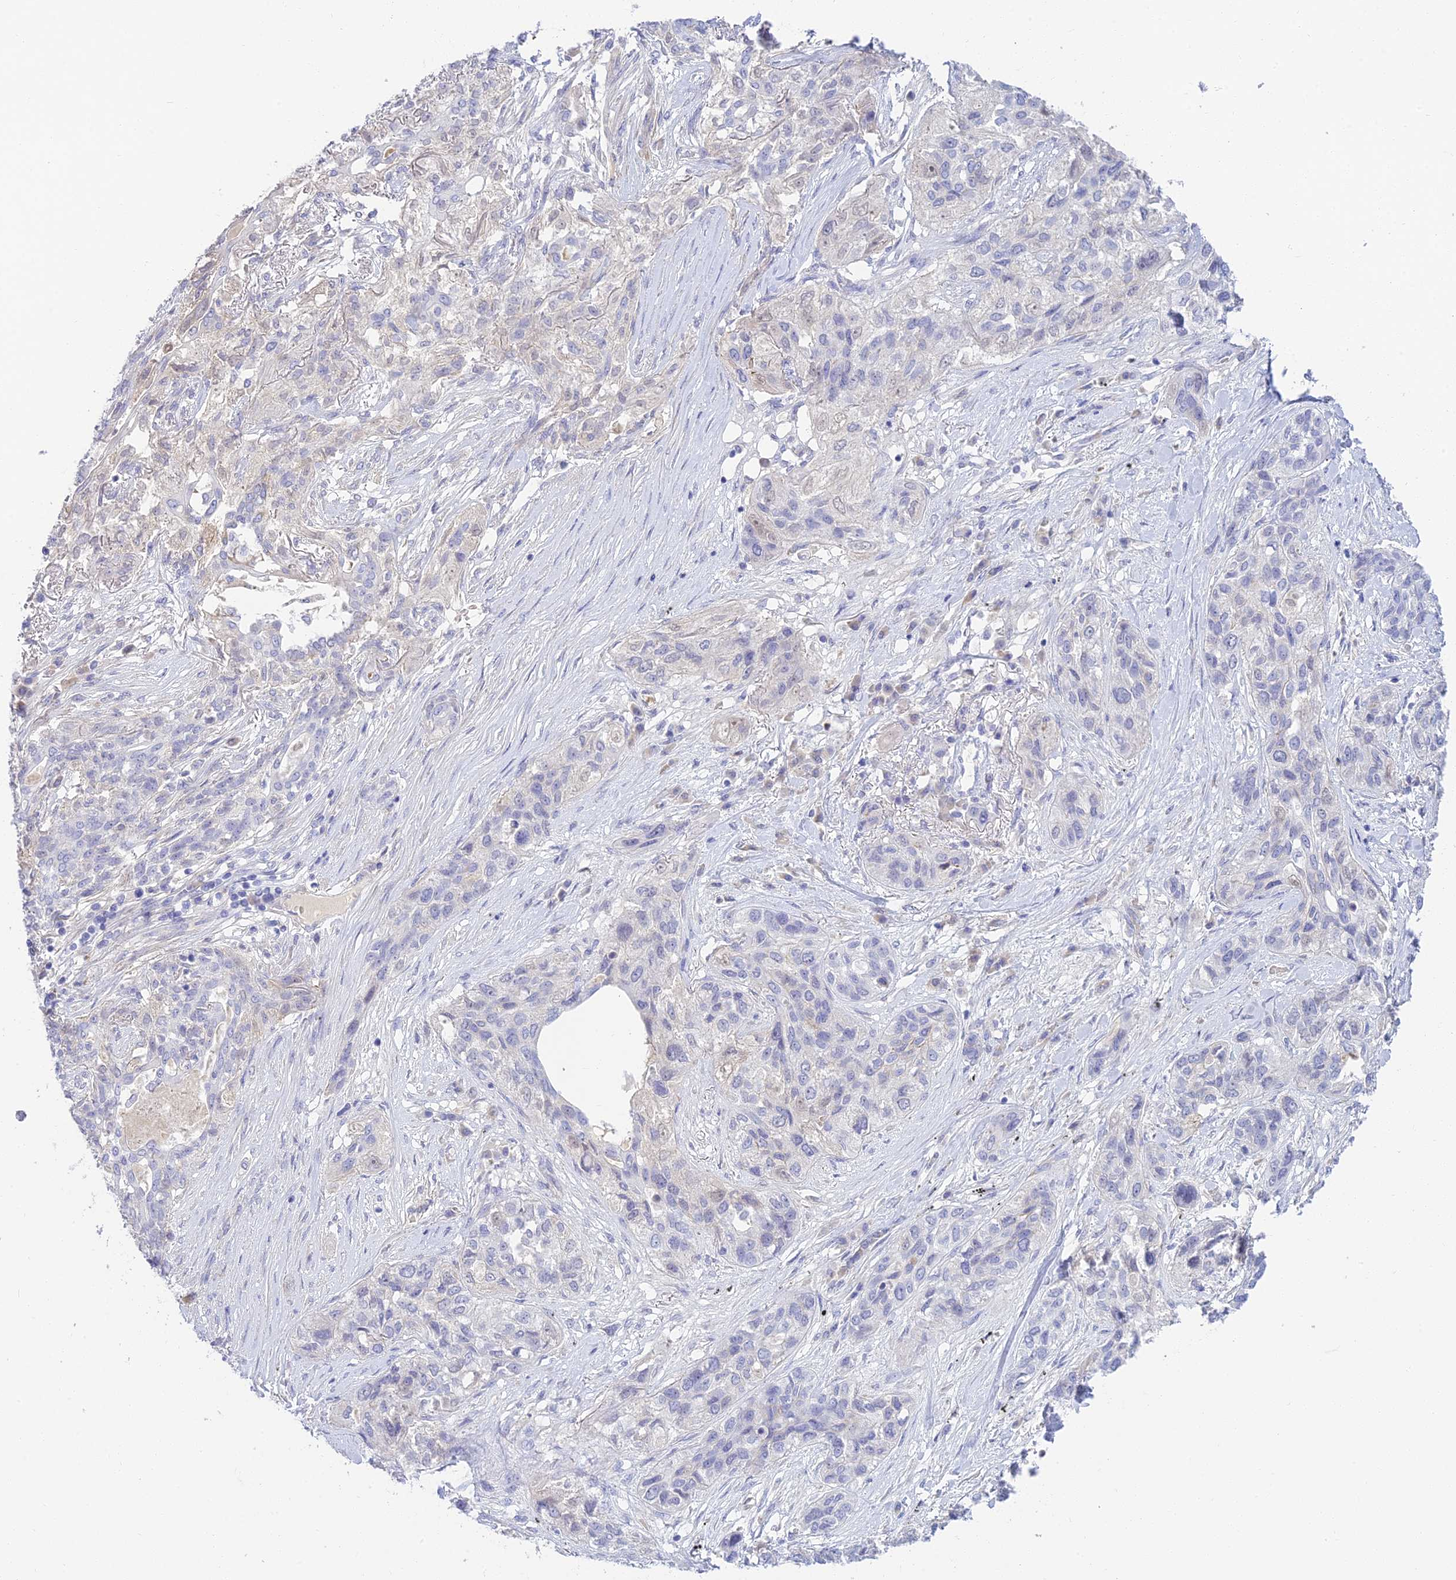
{"staining": {"intensity": "negative", "quantity": "none", "location": "none"}, "tissue": "lung cancer", "cell_type": "Tumor cells", "image_type": "cancer", "snomed": [{"axis": "morphology", "description": "Squamous cell carcinoma, NOS"}, {"axis": "topography", "description": "Lung"}], "caption": "The immunohistochemistry (IHC) image has no significant staining in tumor cells of squamous cell carcinoma (lung) tissue.", "gene": "INTS13", "patient": {"sex": "female", "age": 70}}